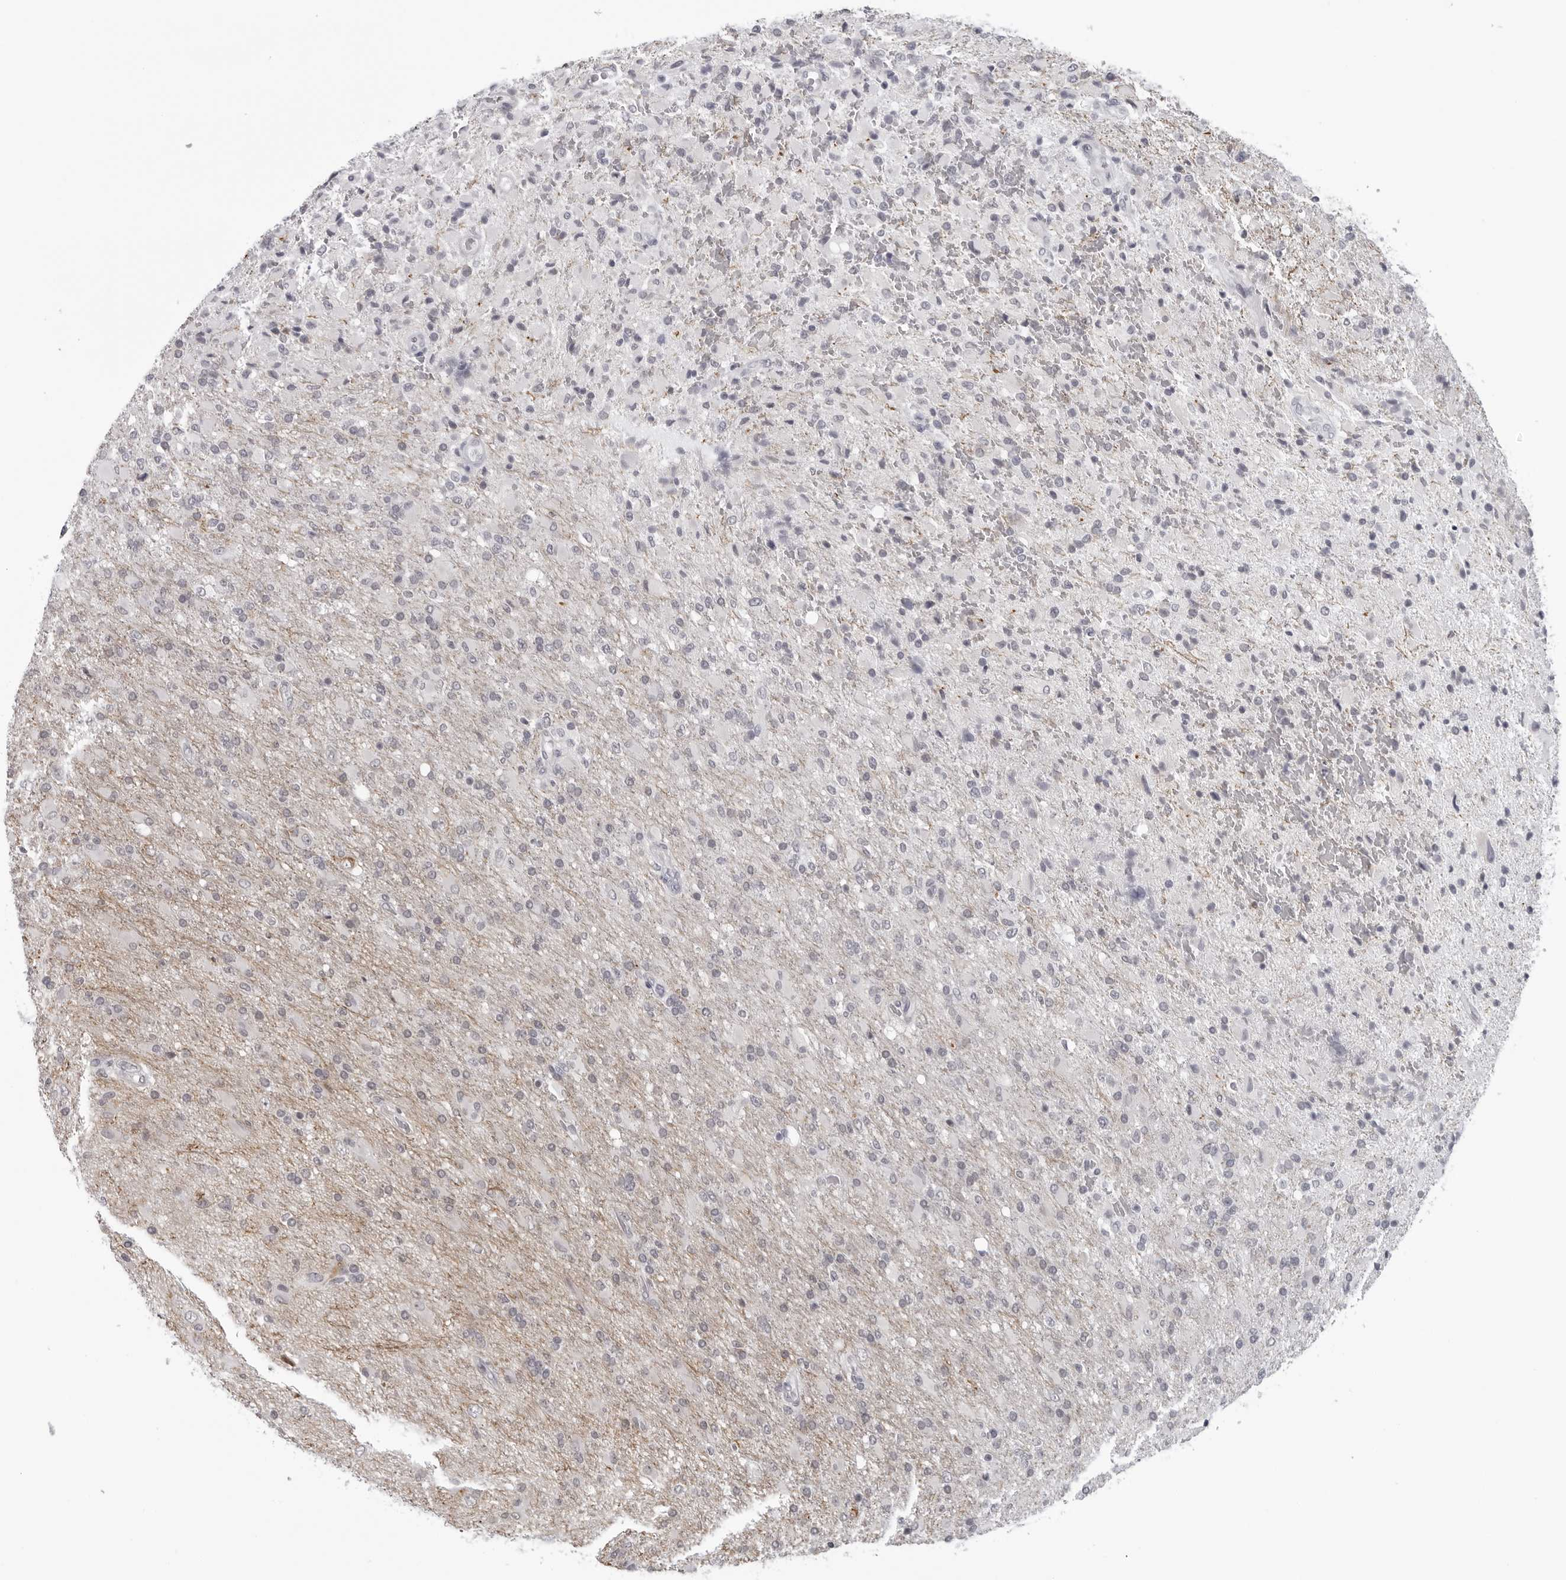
{"staining": {"intensity": "negative", "quantity": "none", "location": "none"}, "tissue": "glioma", "cell_type": "Tumor cells", "image_type": "cancer", "snomed": [{"axis": "morphology", "description": "Glioma, malignant, High grade"}, {"axis": "topography", "description": "Brain"}], "caption": "Human high-grade glioma (malignant) stained for a protein using immunohistochemistry exhibits no expression in tumor cells.", "gene": "OPLAH", "patient": {"sex": "male", "age": 71}}